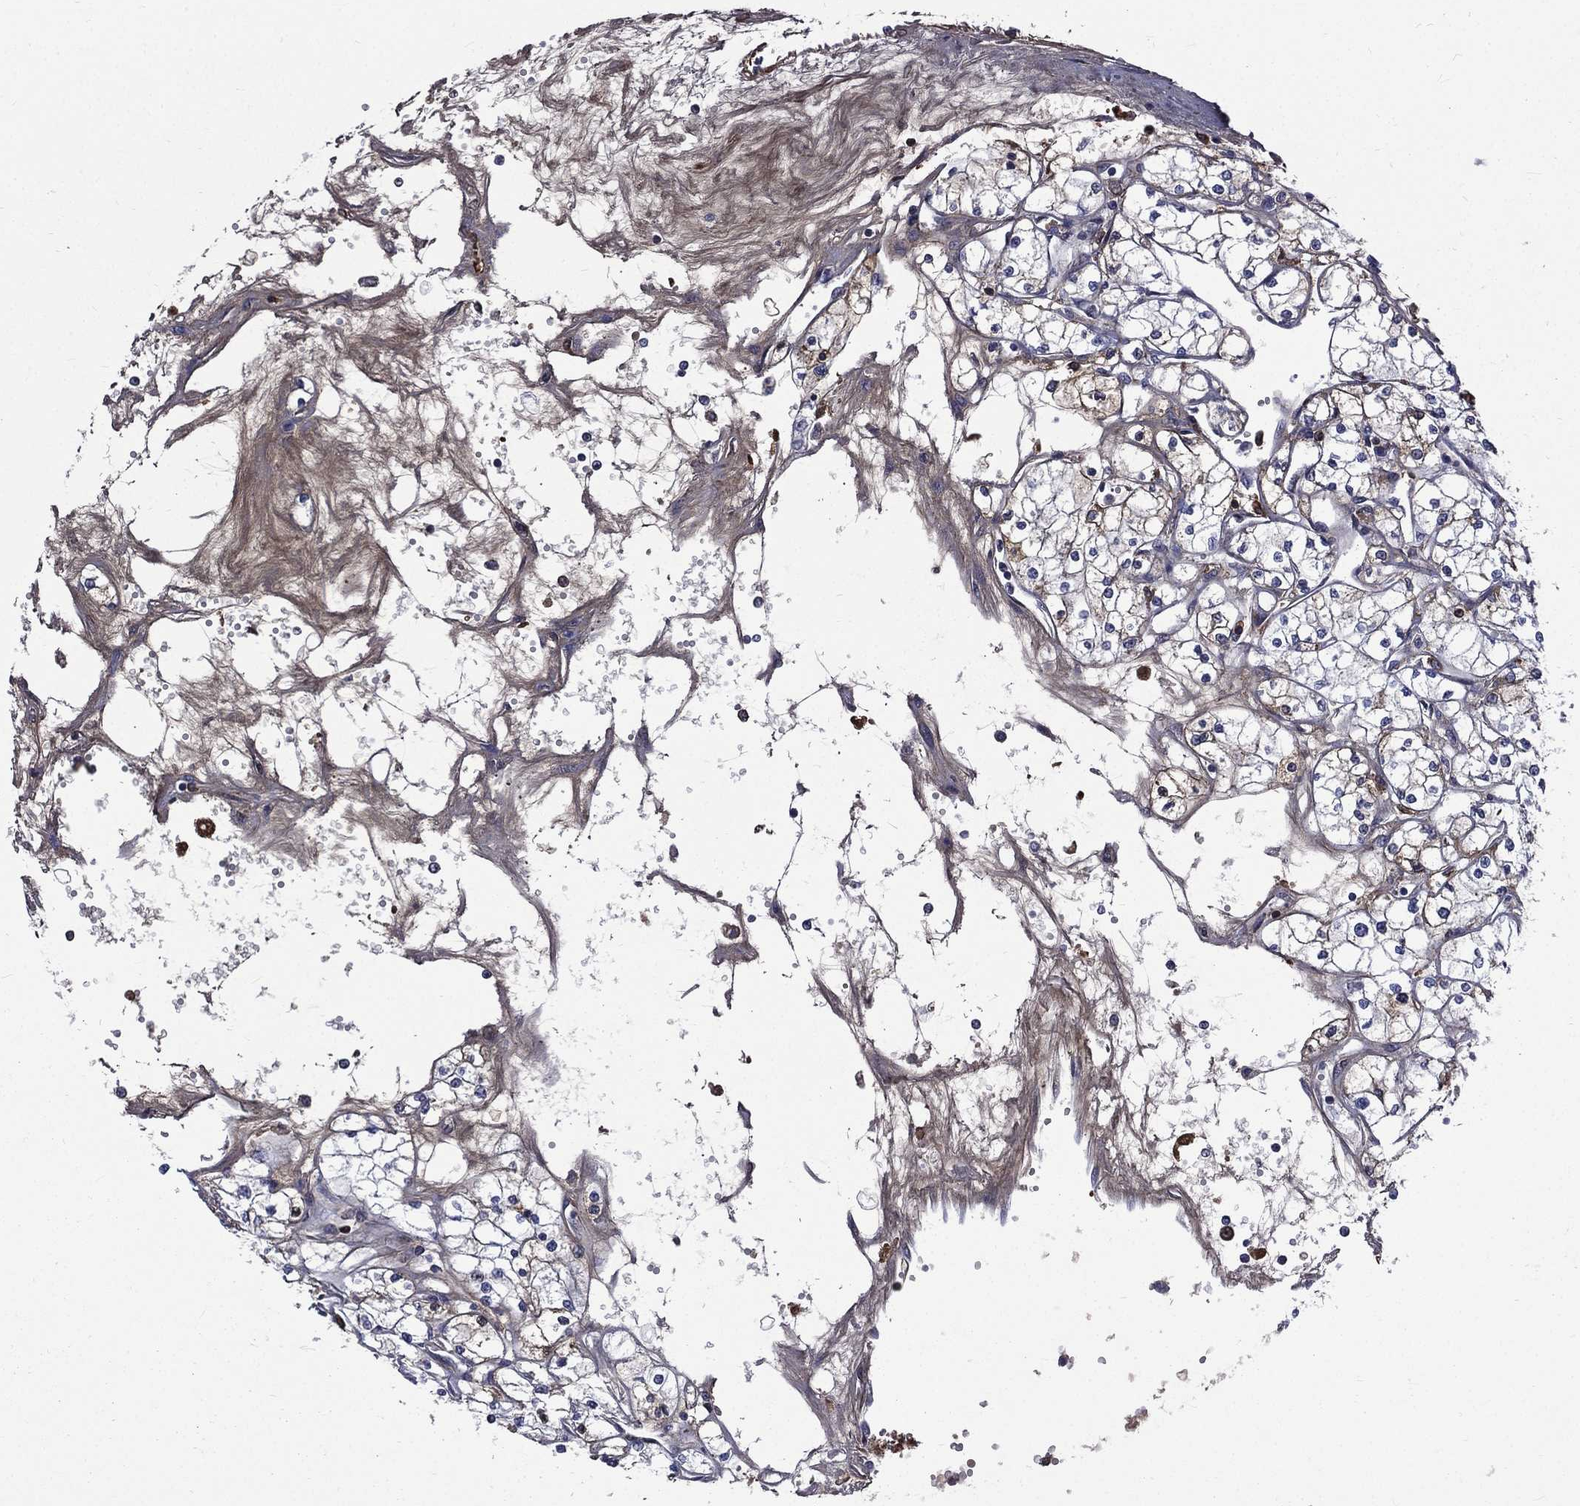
{"staining": {"intensity": "weak", "quantity": "<25%", "location": "cytoplasmic/membranous"}, "tissue": "renal cancer", "cell_type": "Tumor cells", "image_type": "cancer", "snomed": [{"axis": "morphology", "description": "Adenocarcinoma, NOS"}, {"axis": "topography", "description": "Kidney"}], "caption": "This is a image of IHC staining of adenocarcinoma (renal), which shows no staining in tumor cells. (IHC, brightfield microscopy, high magnification).", "gene": "FGG", "patient": {"sex": "male", "age": 67}}